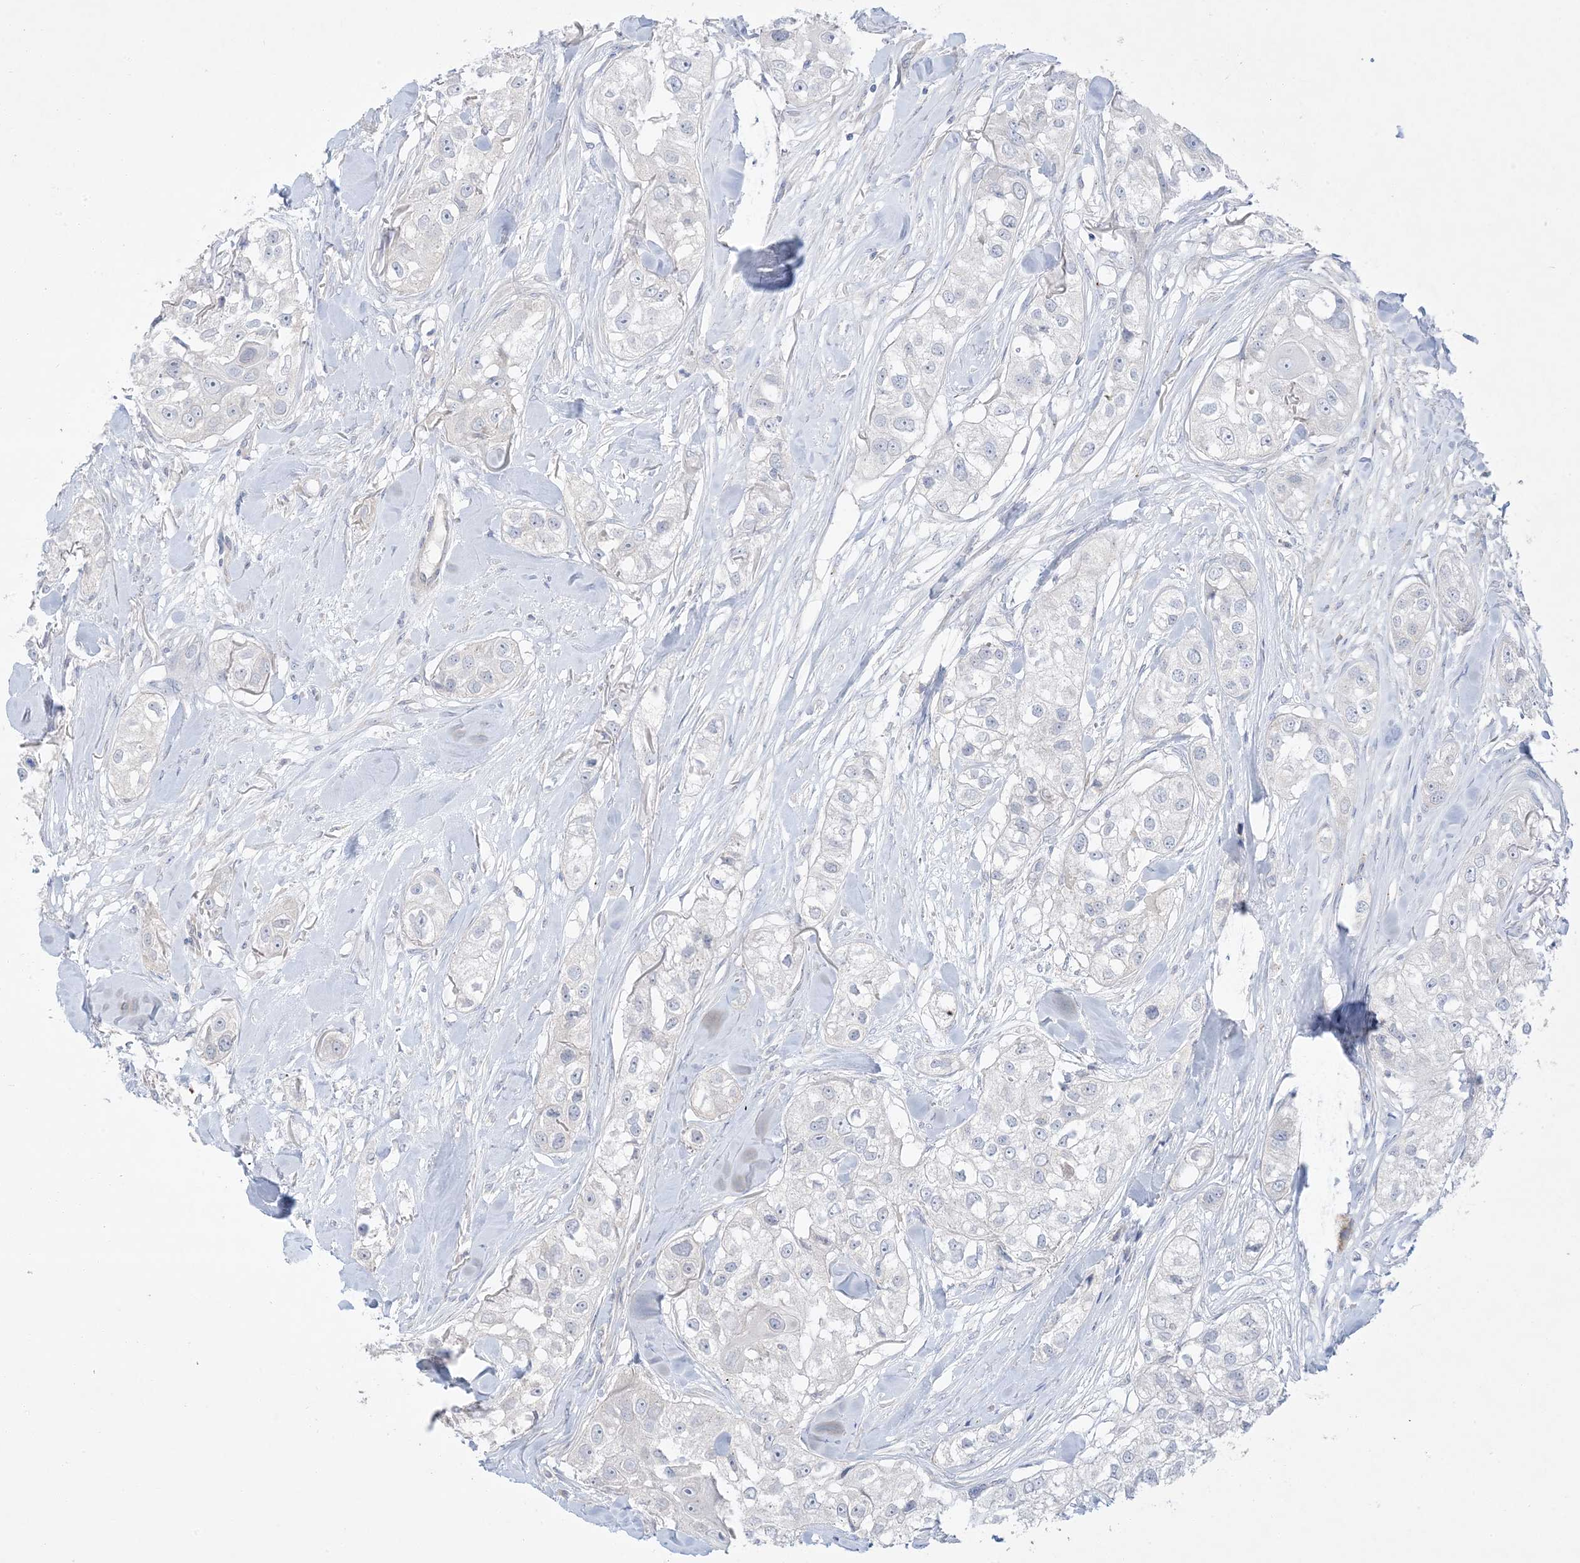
{"staining": {"intensity": "negative", "quantity": "none", "location": "none"}, "tissue": "head and neck cancer", "cell_type": "Tumor cells", "image_type": "cancer", "snomed": [{"axis": "morphology", "description": "Normal tissue, NOS"}, {"axis": "morphology", "description": "Squamous cell carcinoma, NOS"}, {"axis": "topography", "description": "Skeletal muscle"}, {"axis": "topography", "description": "Head-Neck"}], "caption": "Immunohistochemistry of human squamous cell carcinoma (head and neck) demonstrates no staining in tumor cells. (IHC, brightfield microscopy, high magnification).", "gene": "FAM184A", "patient": {"sex": "male", "age": 51}}